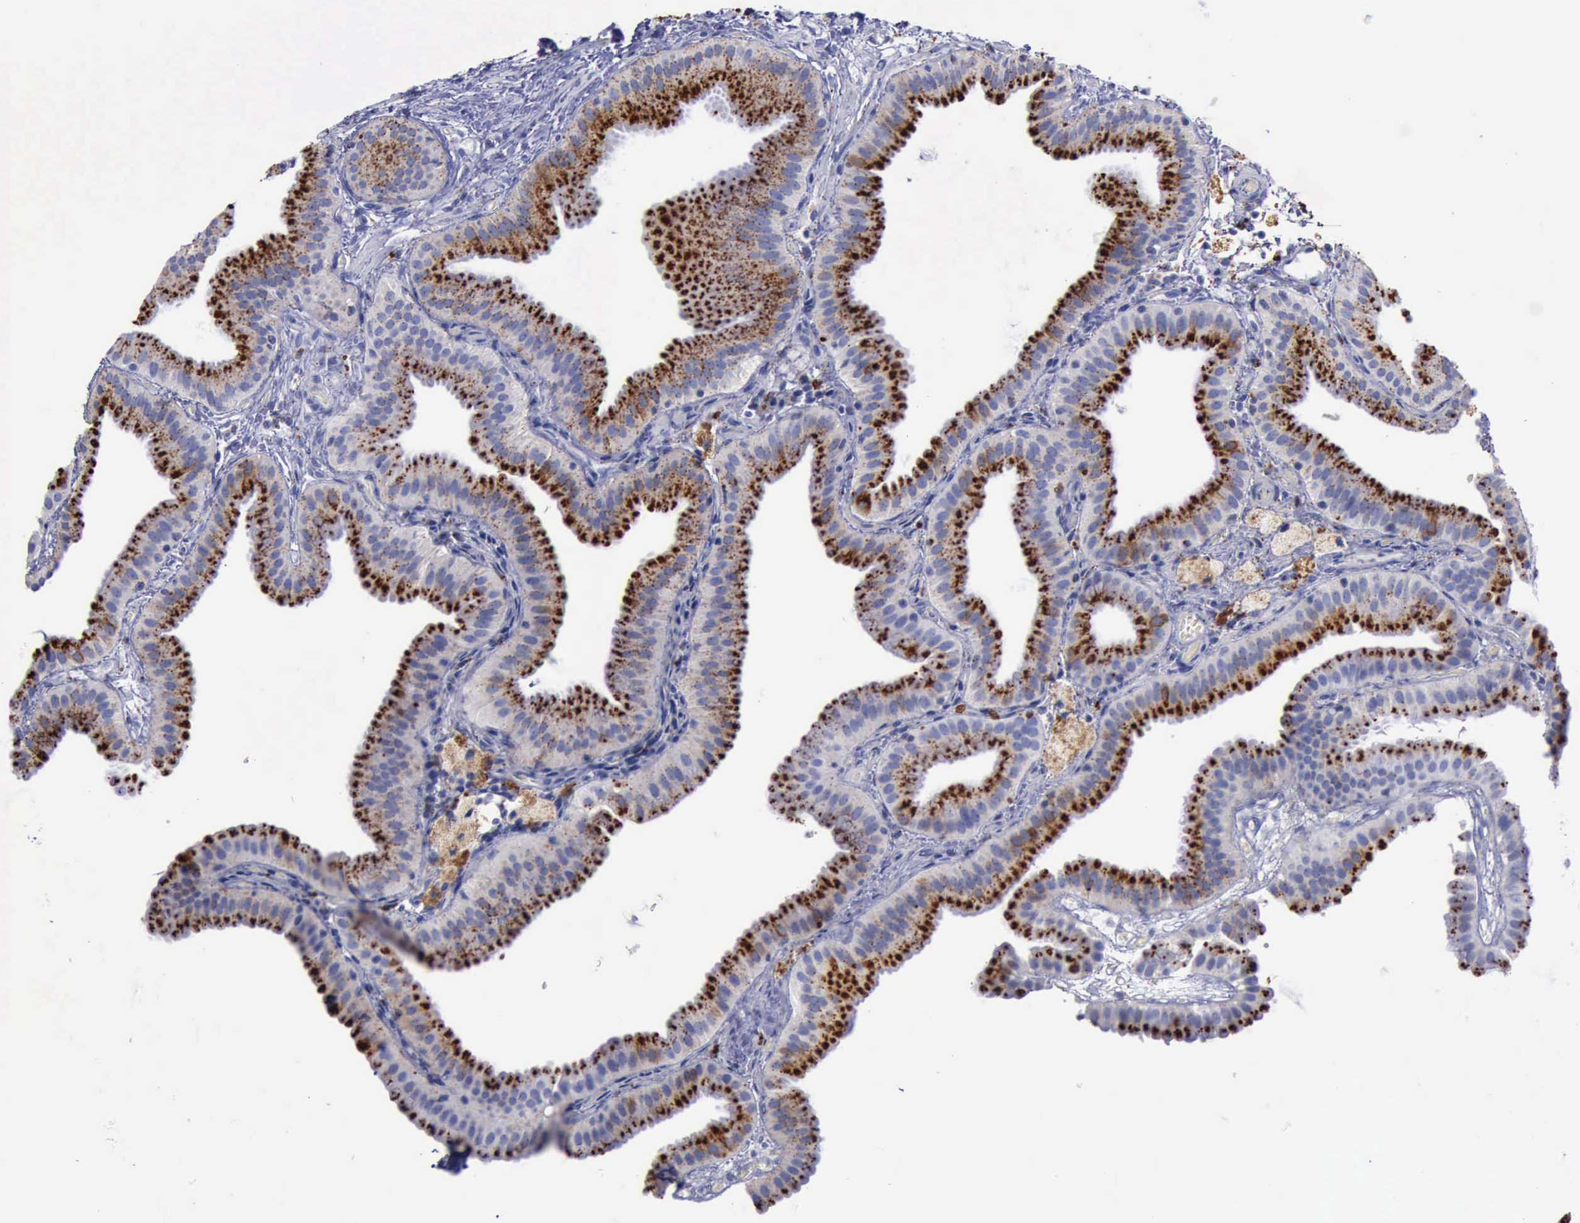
{"staining": {"intensity": "strong", "quantity": ">75%", "location": "cytoplasmic/membranous"}, "tissue": "gallbladder", "cell_type": "Glandular cells", "image_type": "normal", "snomed": [{"axis": "morphology", "description": "Normal tissue, NOS"}, {"axis": "topography", "description": "Gallbladder"}], "caption": "Approximately >75% of glandular cells in normal human gallbladder display strong cytoplasmic/membranous protein staining as visualized by brown immunohistochemical staining.", "gene": "CTSD", "patient": {"sex": "female", "age": 63}}